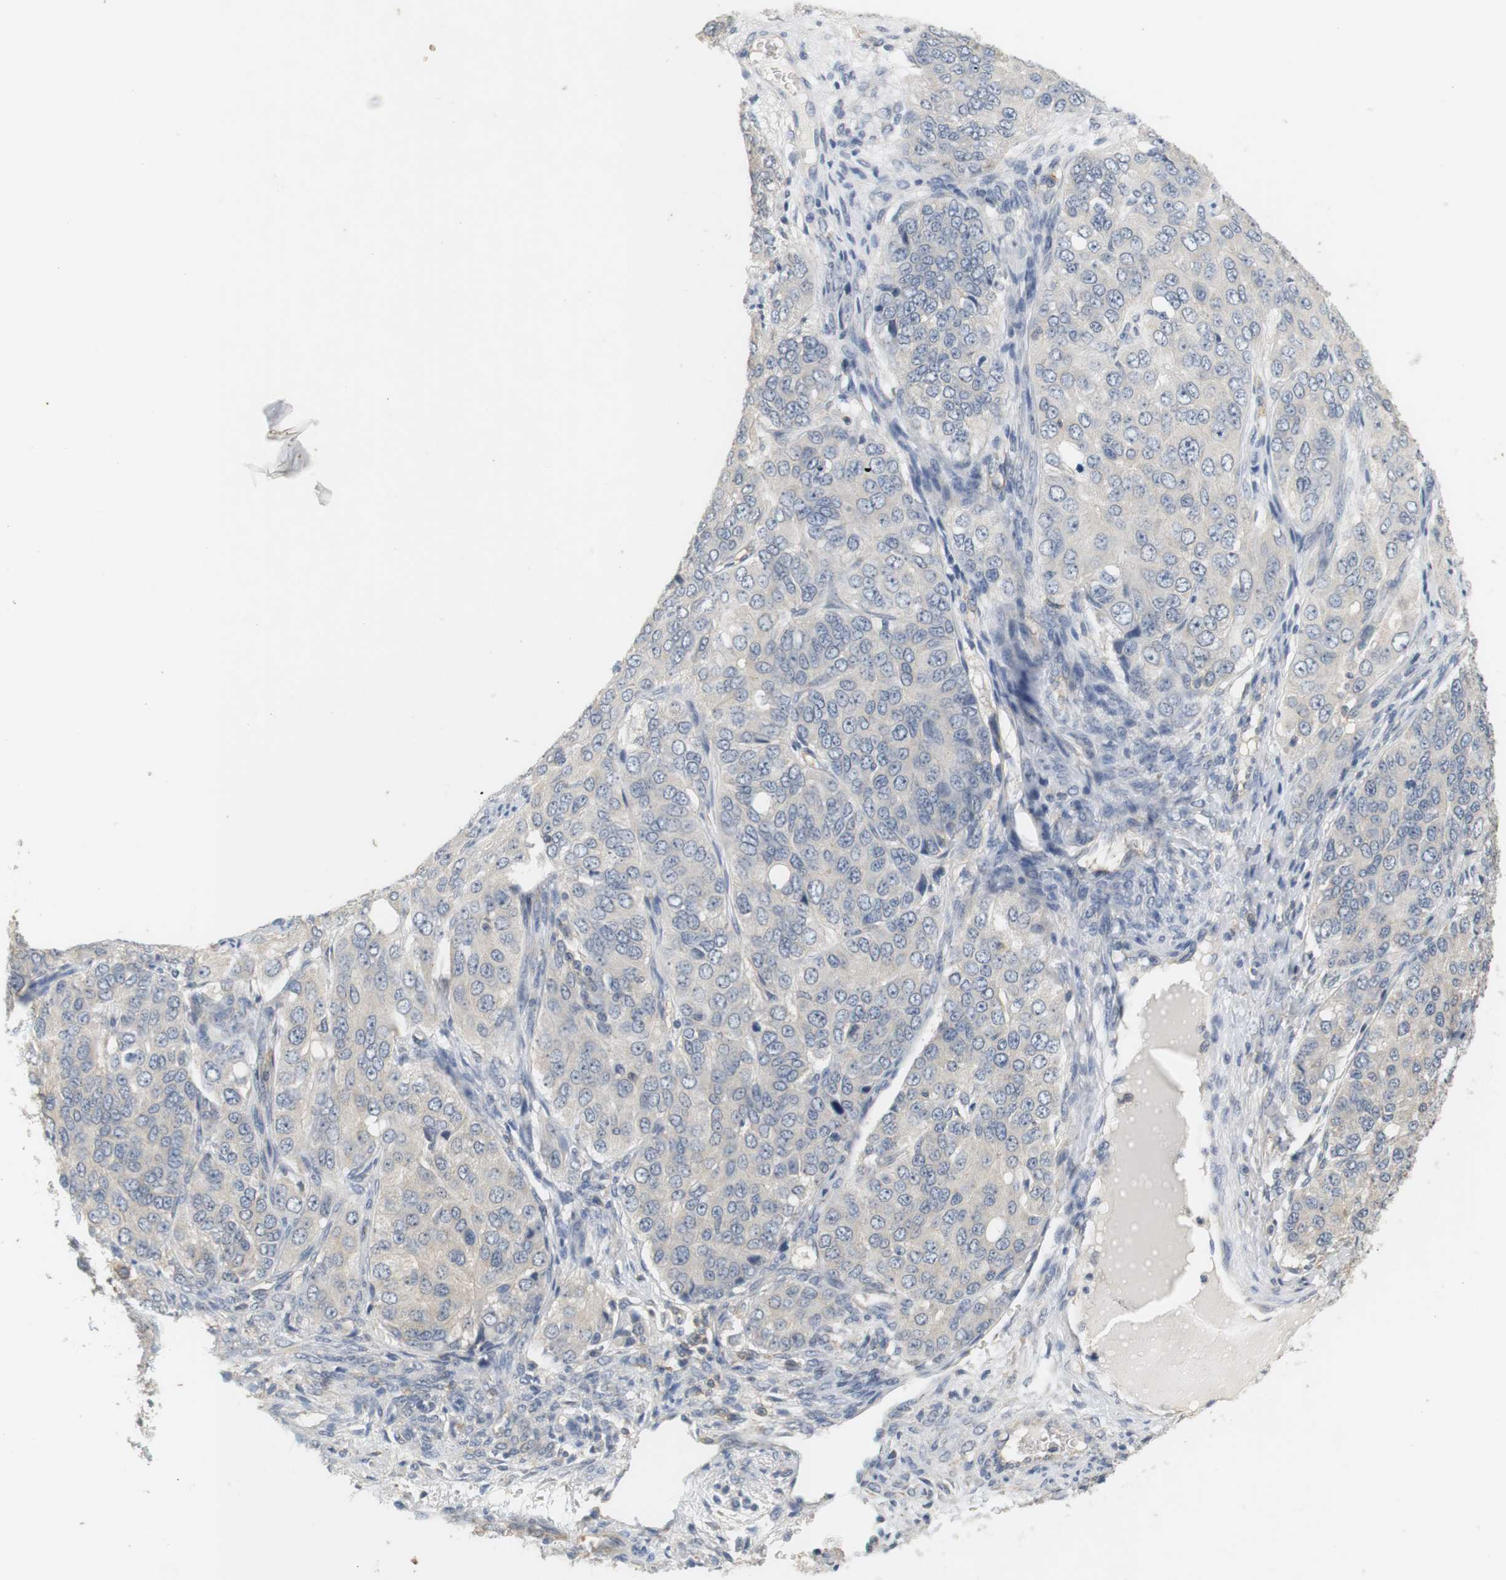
{"staining": {"intensity": "negative", "quantity": "none", "location": "none"}, "tissue": "ovarian cancer", "cell_type": "Tumor cells", "image_type": "cancer", "snomed": [{"axis": "morphology", "description": "Carcinoma, endometroid"}, {"axis": "topography", "description": "Ovary"}], "caption": "IHC of ovarian cancer (endometroid carcinoma) reveals no staining in tumor cells.", "gene": "OSR1", "patient": {"sex": "female", "age": 51}}